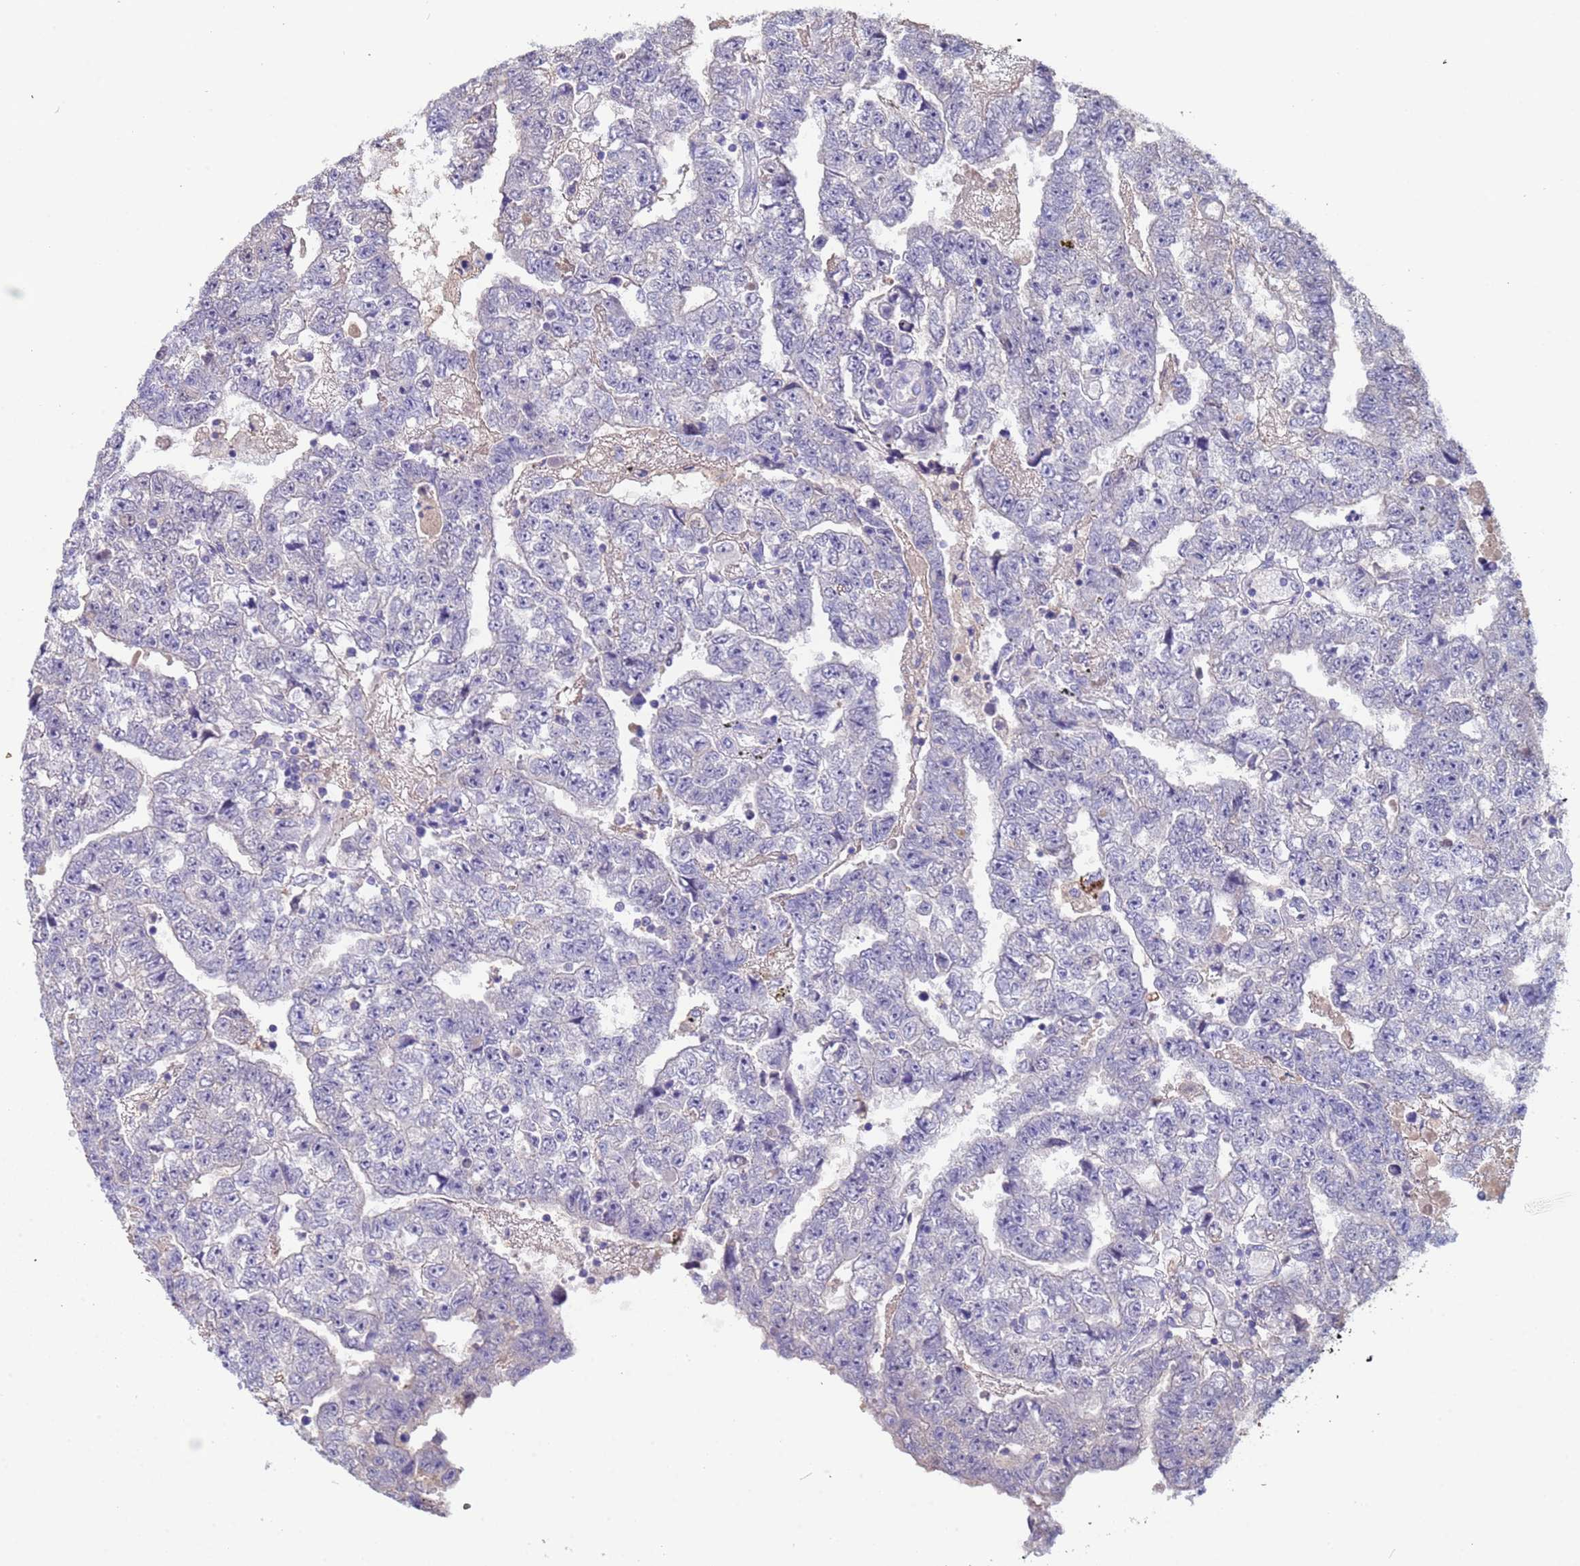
{"staining": {"intensity": "negative", "quantity": "none", "location": "none"}, "tissue": "testis cancer", "cell_type": "Tumor cells", "image_type": "cancer", "snomed": [{"axis": "morphology", "description": "Carcinoma, Embryonal, NOS"}, {"axis": "topography", "description": "Testis"}], "caption": "This is a micrograph of immunohistochemistry (IHC) staining of testis cancer (embryonal carcinoma), which shows no expression in tumor cells. (DAB (3,3'-diaminobenzidine) immunohistochemistry (IHC) with hematoxylin counter stain).", "gene": "ZNF248", "patient": {"sex": "male", "age": 25}}